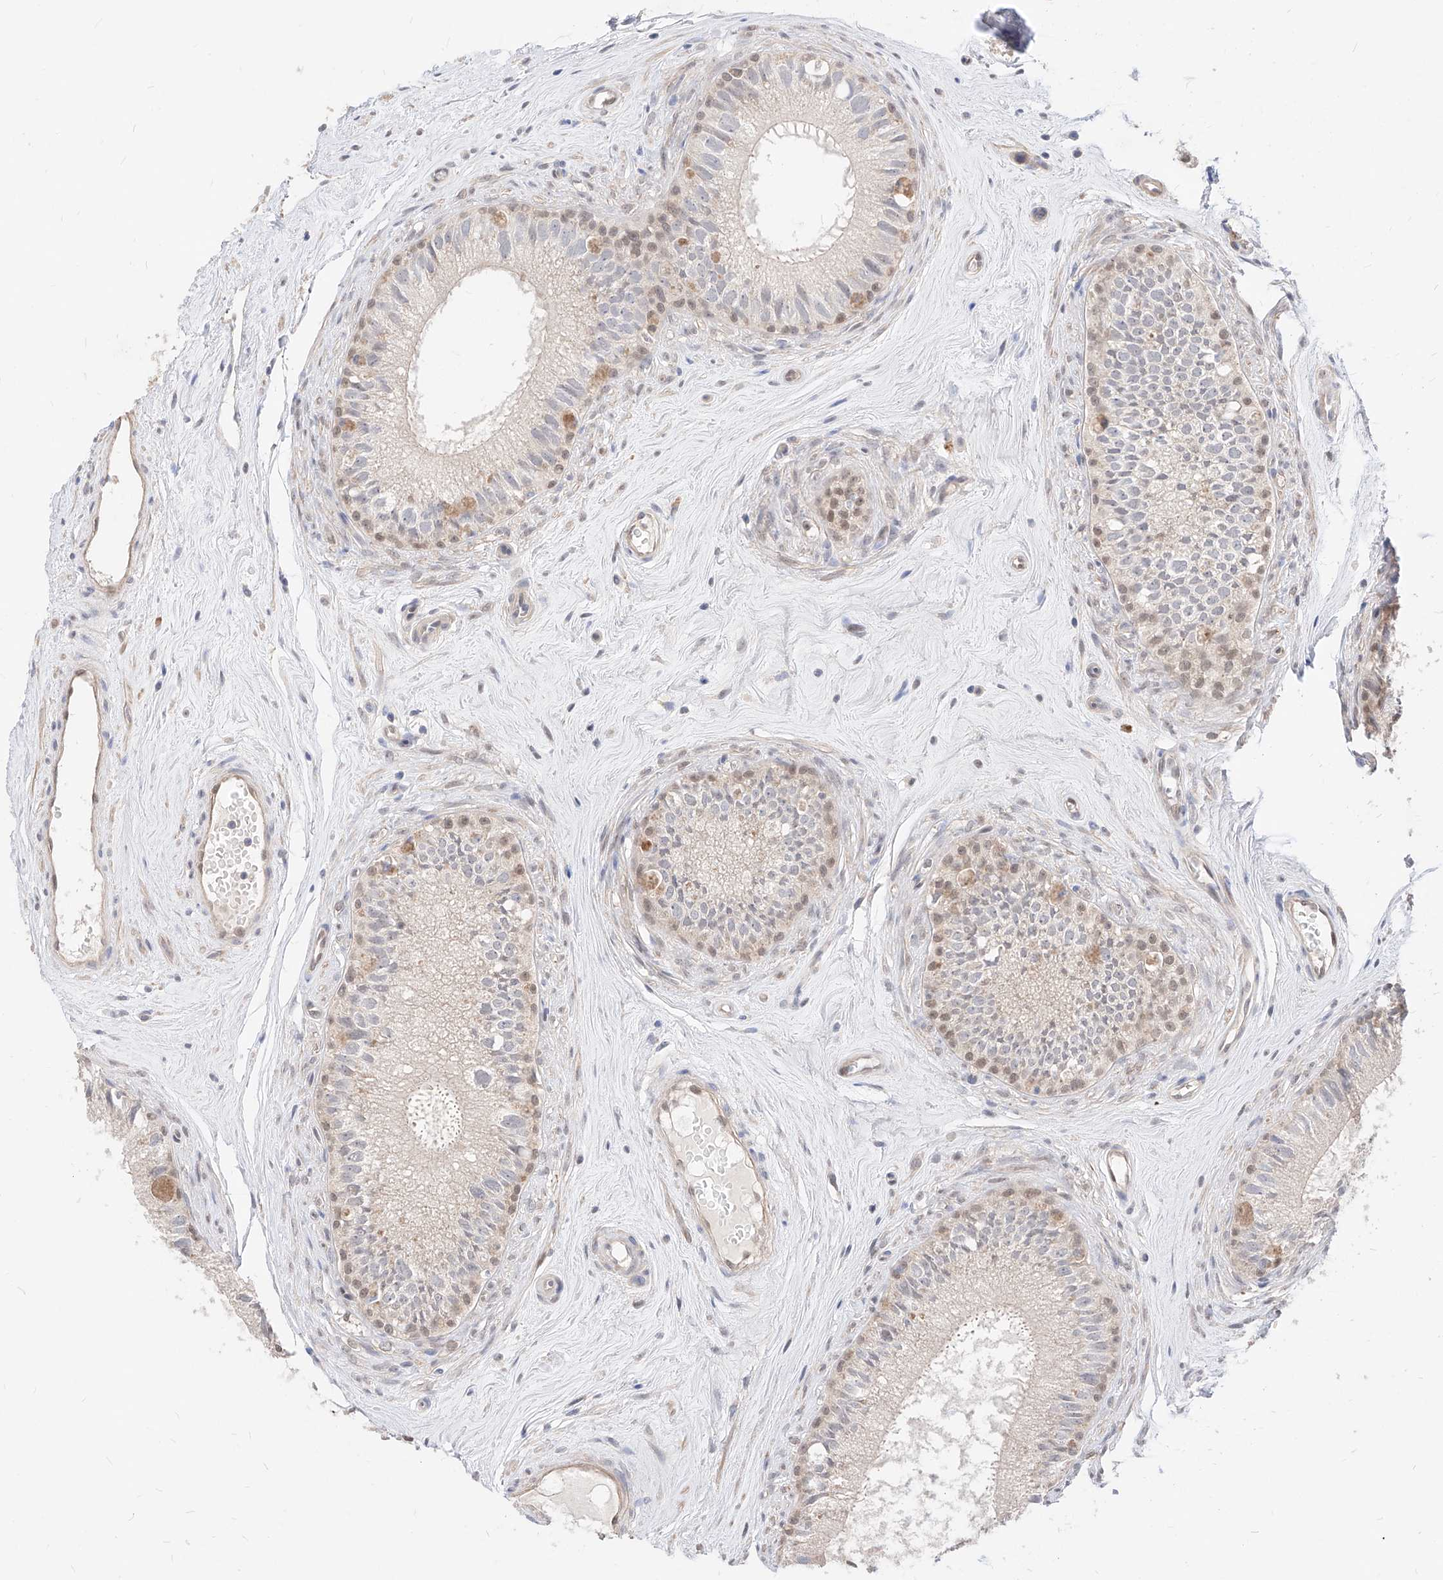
{"staining": {"intensity": "moderate", "quantity": "25%-75%", "location": "cytoplasmic/membranous,nuclear"}, "tissue": "epididymis", "cell_type": "Glandular cells", "image_type": "normal", "snomed": [{"axis": "morphology", "description": "Normal tissue, NOS"}, {"axis": "topography", "description": "Epididymis"}], "caption": "Protein expression by IHC reveals moderate cytoplasmic/membranous,nuclear positivity in approximately 25%-75% of glandular cells in benign epididymis.", "gene": "TSNAX", "patient": {"sex": "male", "age": 71}}